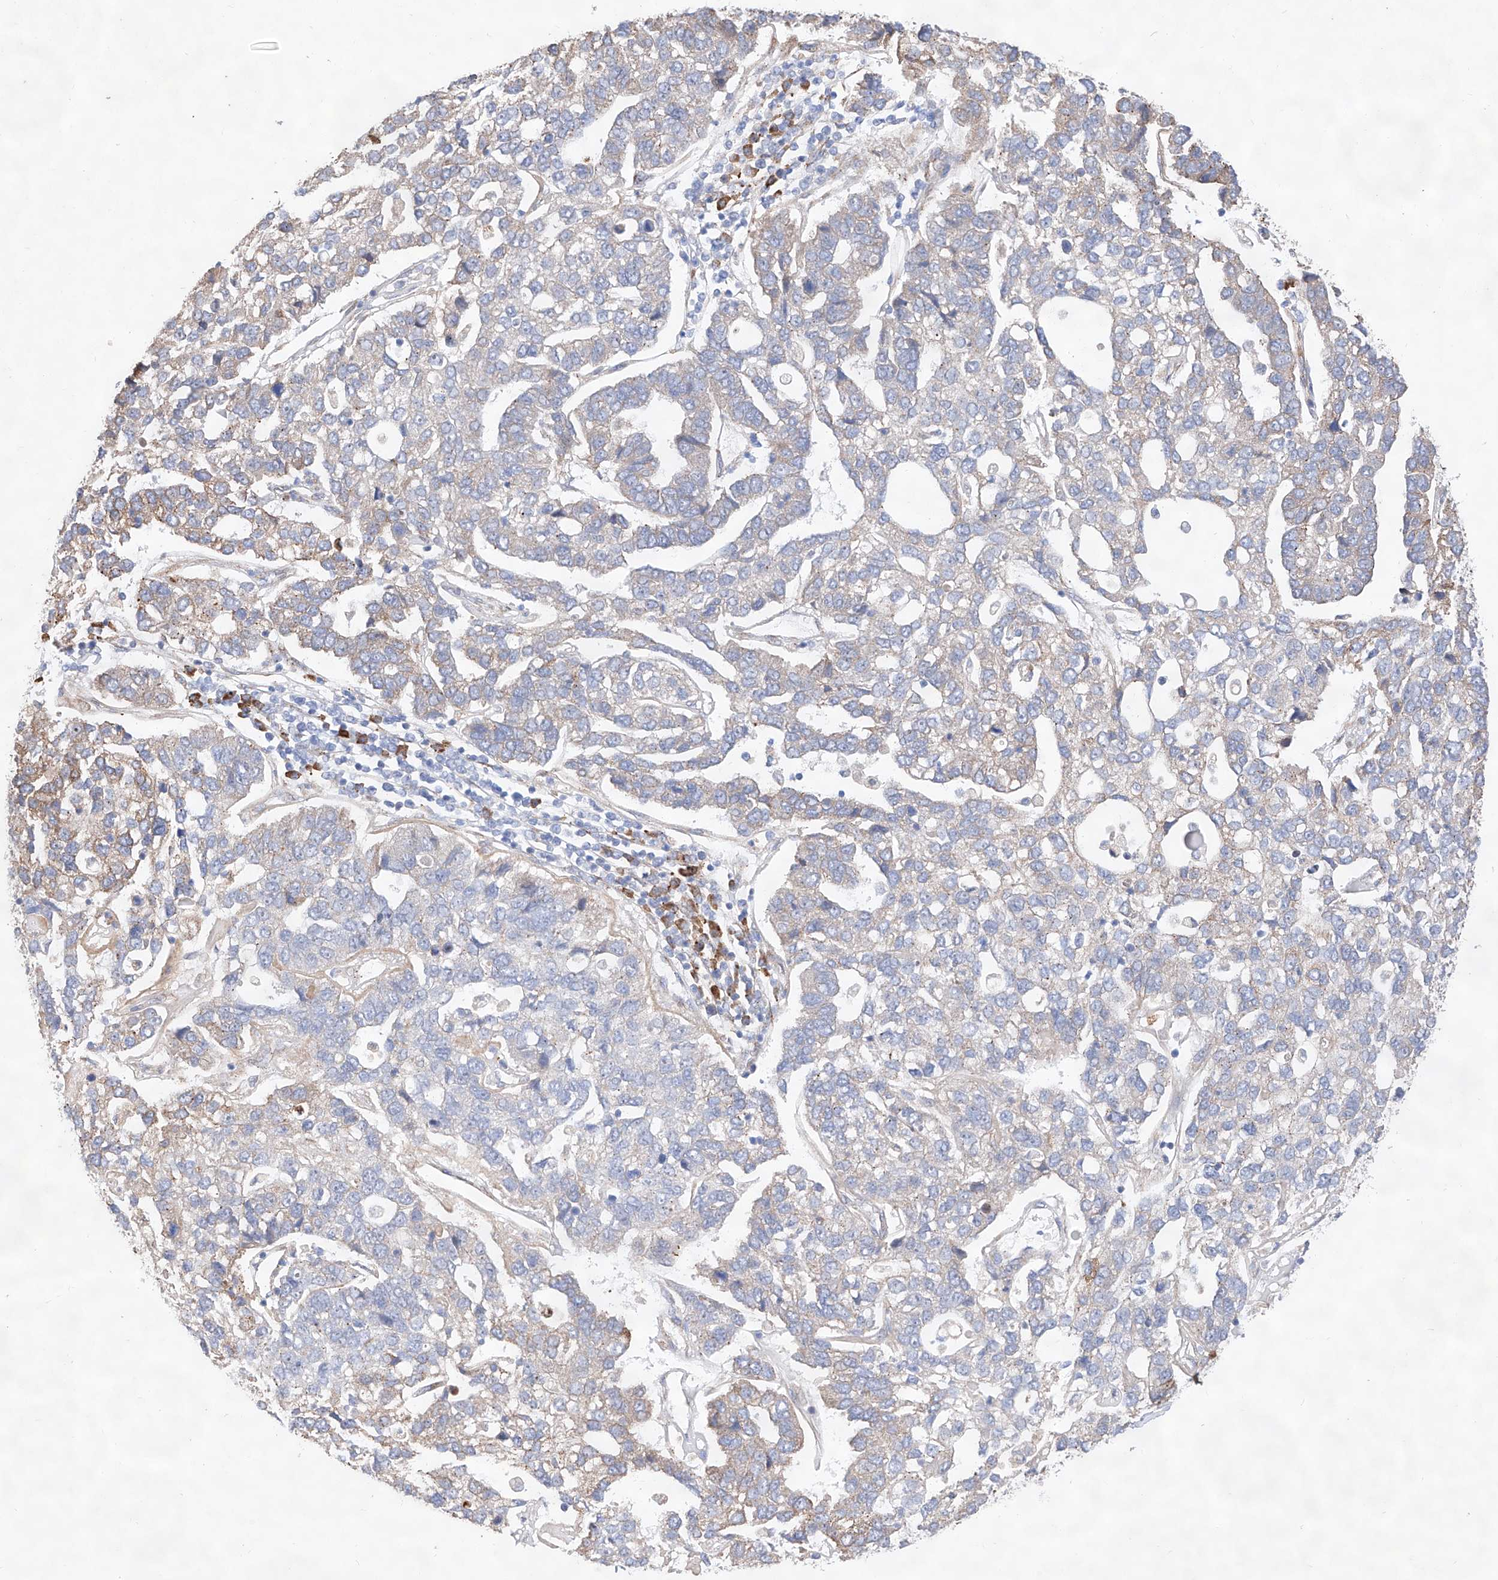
{"staining": {"intensity": "negative", "quantity": "none", "location": "none"}, "tissue": "pancreatic cancer", "cell_type": "Tumor cells", "image_type": "cancer", "snomed": [{"axis": "morphology", "description": "Adenocarcinoma, NOS"}, {"axis": "topography", "description": "Pancreas"}], "caption": "Immunohistochemistry (IHC) image of neoplastic tissue: pancreatic adenocarcinoma stained with DAB (3,3'-diaminobenzidine) shows no significant protein staining in tumor cells.", "gene": "ATP9B", "patient": {"sex": "female", "age": 61}}